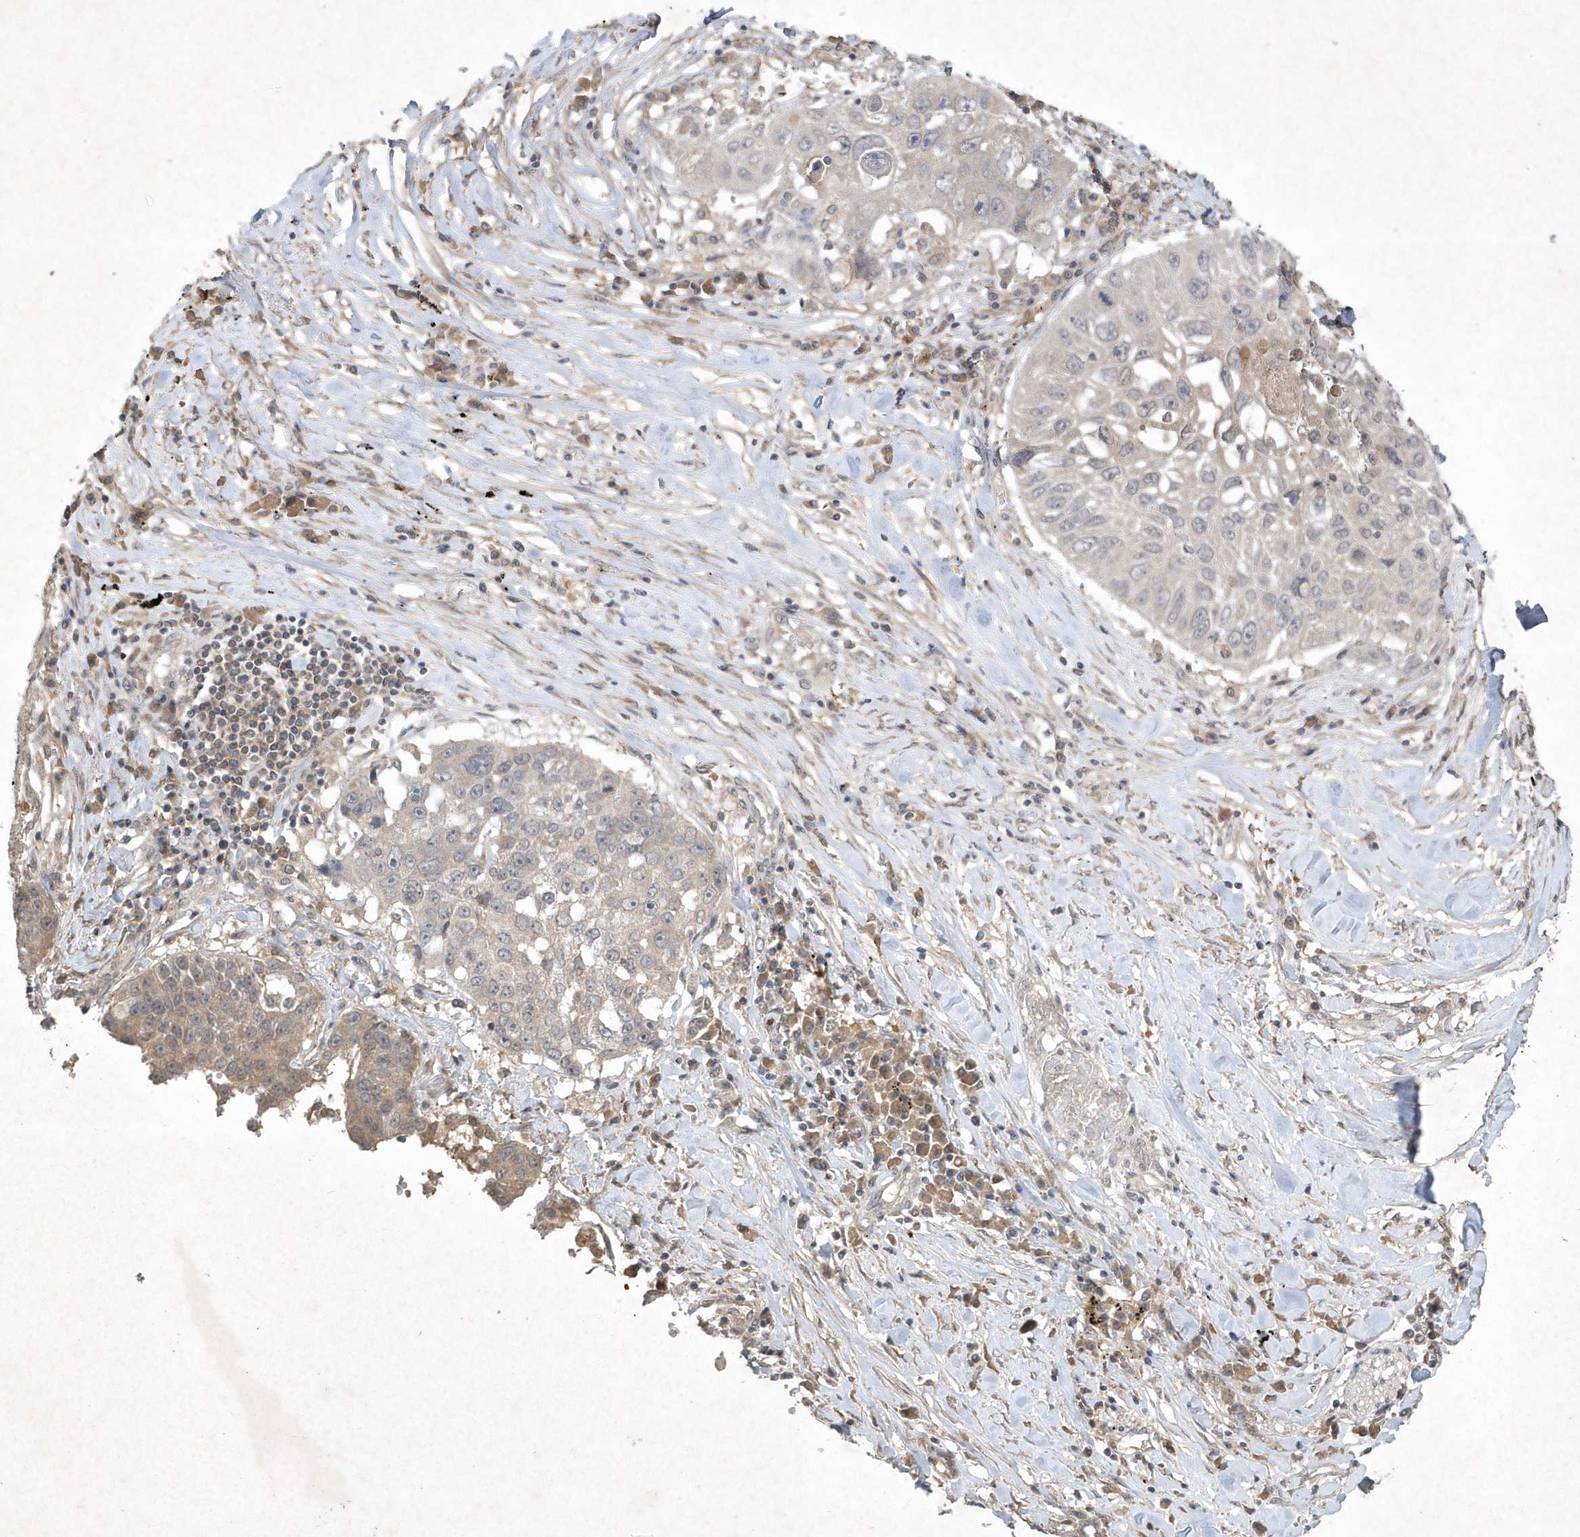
{"staining": {"intensity": "negative", "quantity": "none", "location": "none"}, "tissue": "lung cancer", "cell_type": "Tumor cells", "image_type": "cancer", "snomed": [{"axis": "morphology", "description": "Squamous cell carcinoma, NOS"}, {"axis": "topography", "description": "Lung"}], "caption": "High power microscopy micrograph of an immunohistochemistry (IHC) micrograph of squamous cell carcinoma (lung), revealing no significant expression in tumor cells.", "gene": "AKR7A2", "patient": {"sex": "male", "age": 61}}